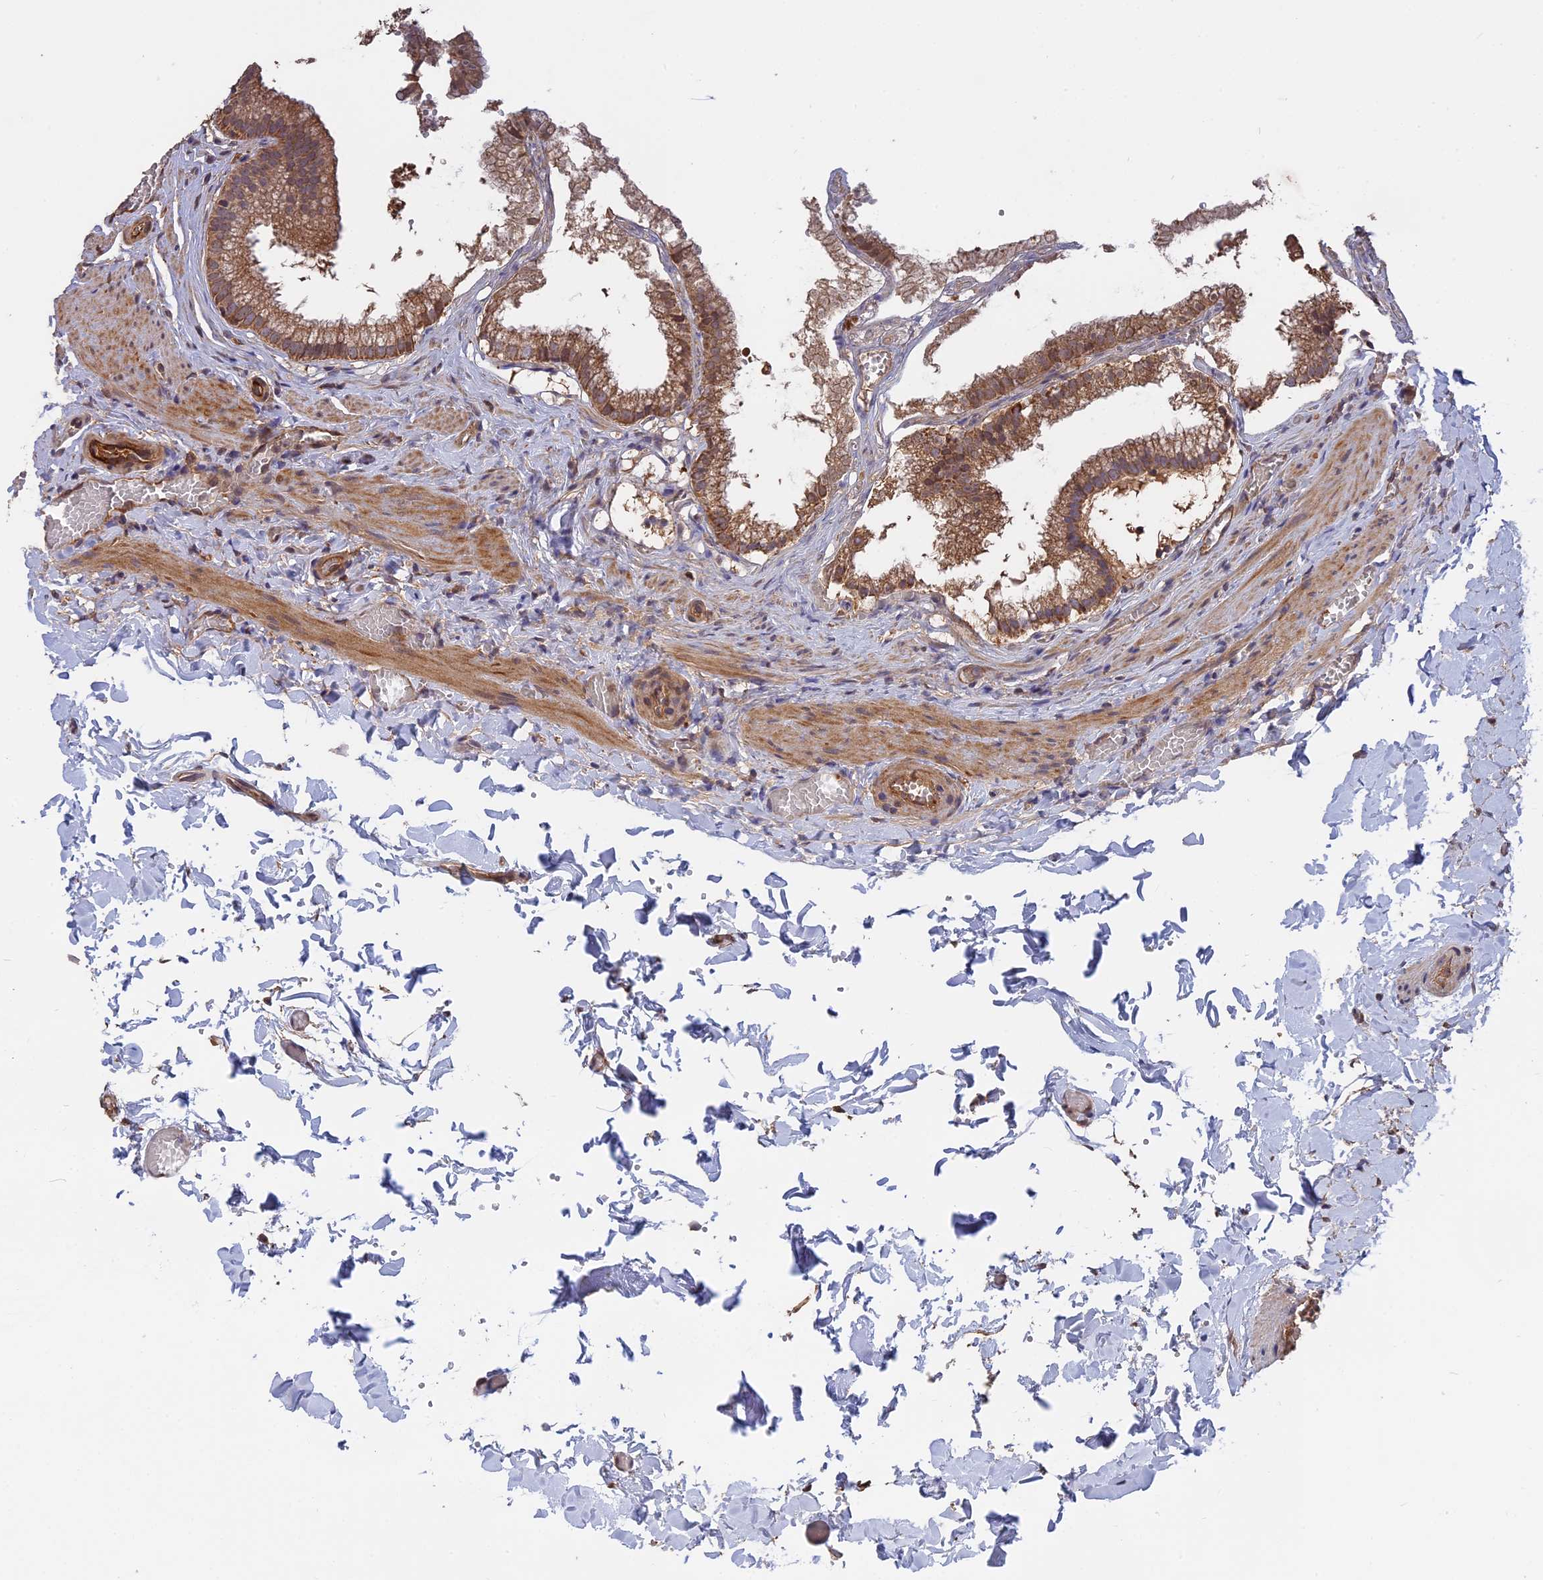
{"staining": {"intensity": "strong", "quantity": ">75%", "location": "cytoplasmic/membranous"}, "tissue": "gallbladder", "cell_type": "Glandular cells", "image_type": "normal", "snomed": [{"axis": "morphology", "description": "Normal tissue, NOS"}, {"axis": "topography", "description": "Gallbladder"}], "caption": "Protein staining of unremarkable gallbladder demonstrates strong cytoplasmic/membranous staining in about >75% of glandular cells.", "gene": "SAC3D1", "patient": {"sex": "male", "age": 38}}